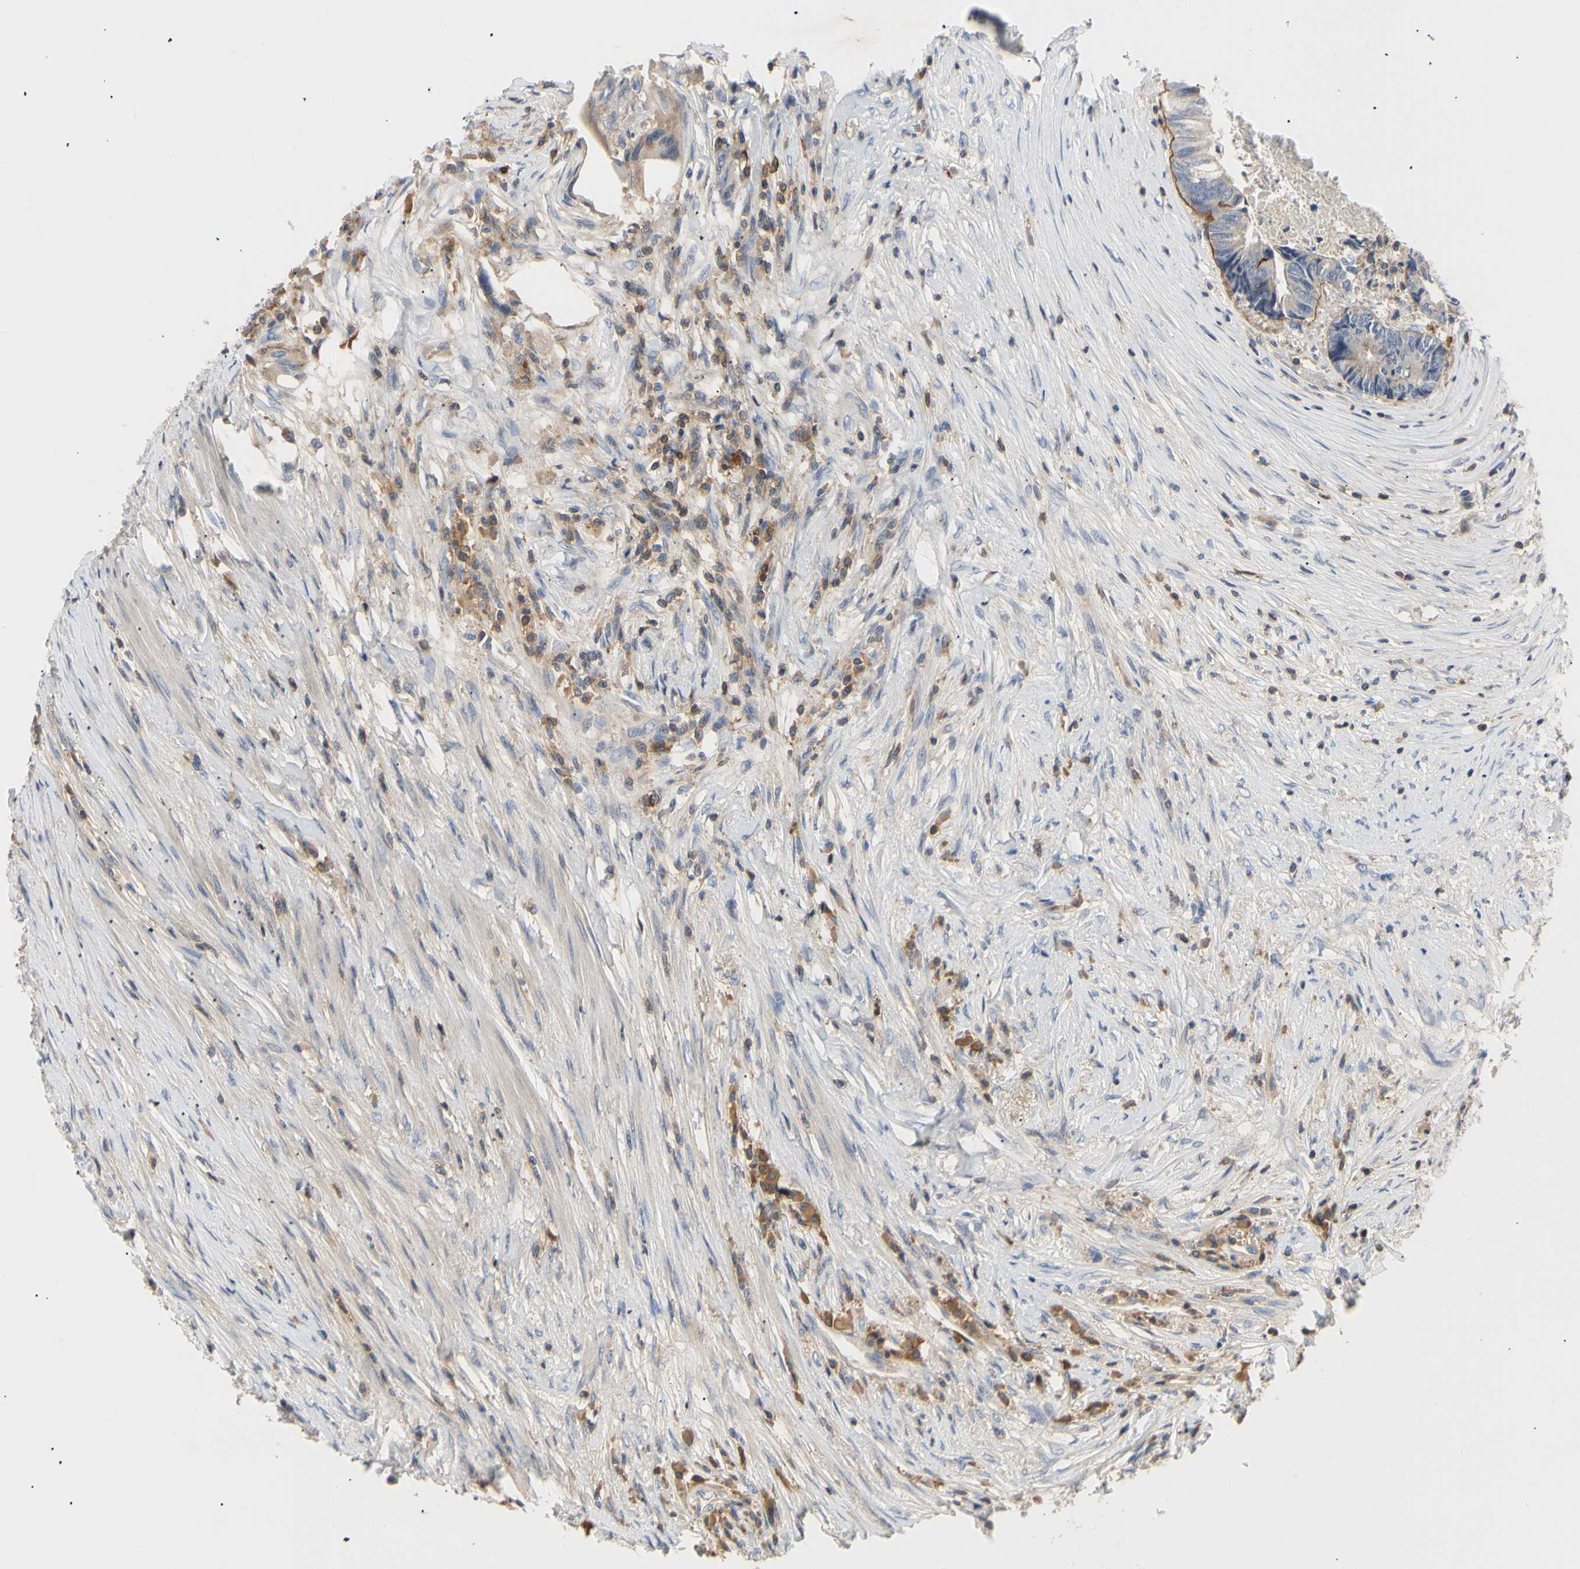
{"staining": {"intensity": "moderate", "quantity": "25%-75%", "location": "cytoplasmic/membranous"}, "tissue": "colorectal cancer", "cell_type": "Tumor cells", "image_type": "cancer", "snomed": [{"axis": "morphology", "description": "Adenocarcinoma, NOS"}, {"axis": "topography", "description": "Rectum"}], "caption": "The histopathology image exhibits immunohistochemical staining of adenocarcinoma (colorectal). There is moderate cytoplasmic/membranous positivity is appreciated in about 25%-75% of tumor cells. (Stains: DAB (3,3'-diaminobenzidine) in brown, nuclei in blue, Microscopy: brightfield microscopy at high magnification).", "gene": "TNFRSF18", "patient": {"sex": "male", "age": 63}}